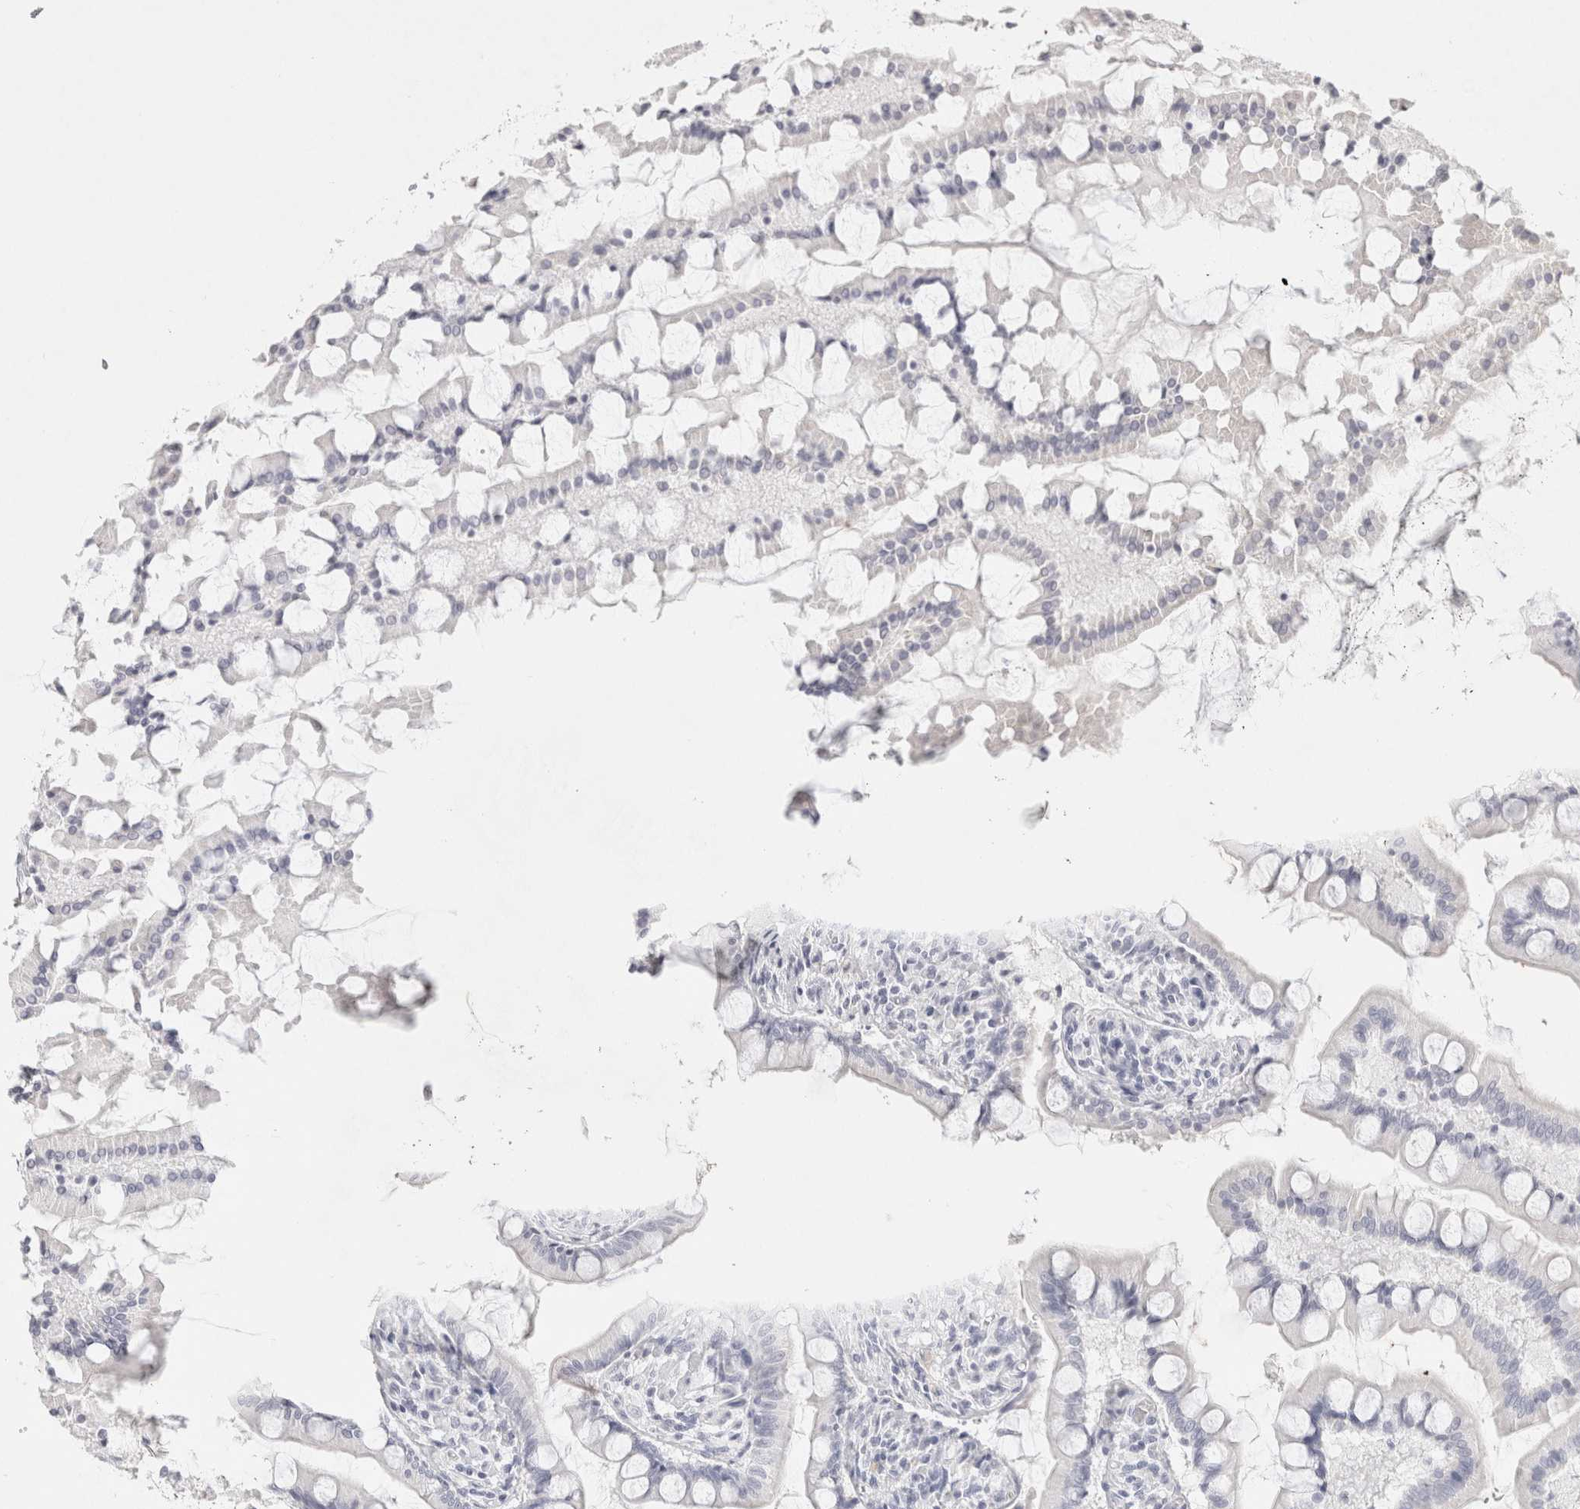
{"staining": {"intensity": "negative", "quantity": "none", "location": "none"}, "tissue": "small intestine", "cell_type": "Glandular cells", "image_type": "normal", "snomed": [{"axis": "morphology", "description": "Normal tissue, NOS"}, {"axis": "topography", "description": "Small intestine"}], "caption": "Small intestine stained for a protein using immunohistochemistry displays no staining glandular cells.", "gene": "GARIN1A", "patient": {"sex": "male", "age": 41}}